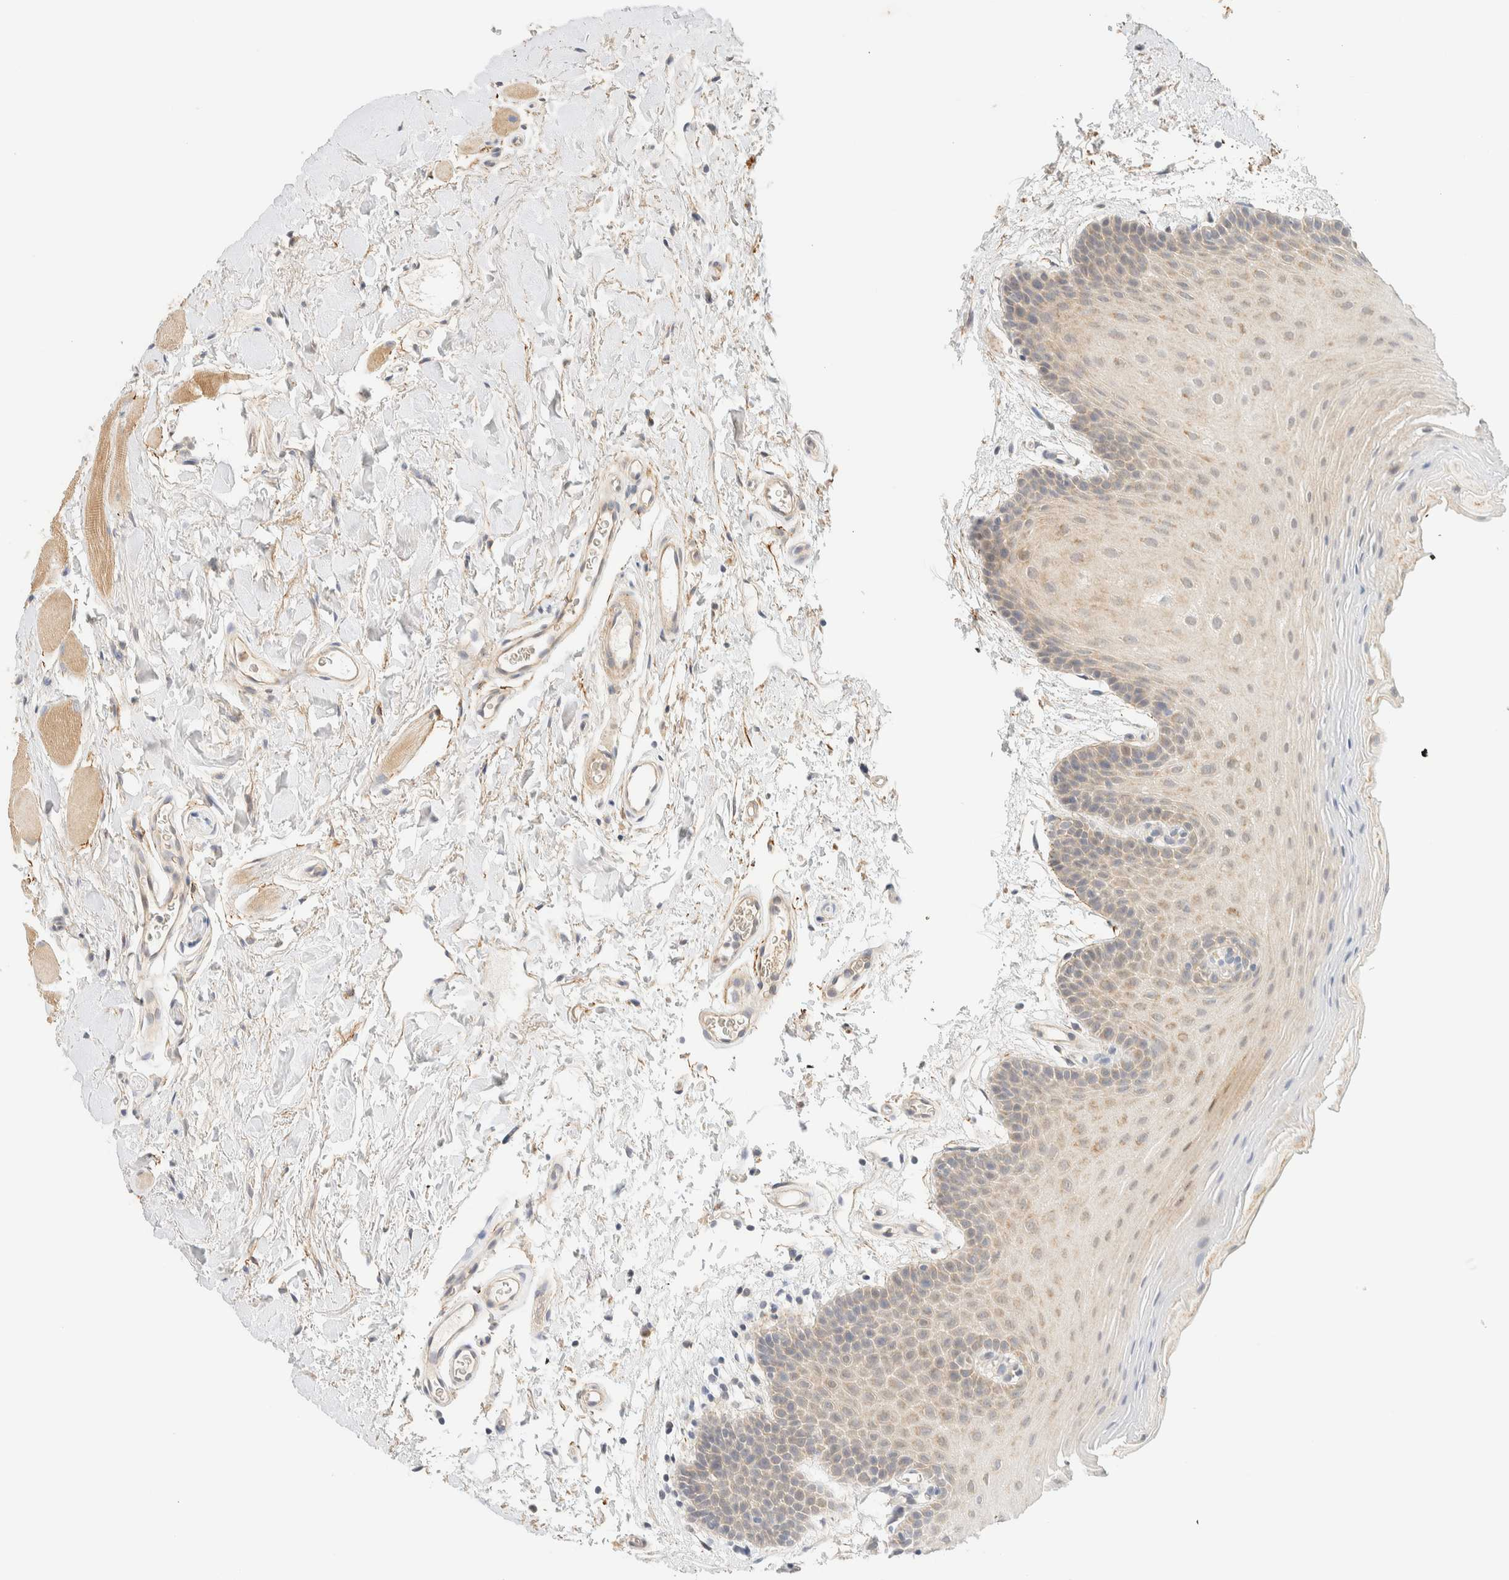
{"staining": {"intensity": "weak", "quantity": "25%-75%", "location": "cytoplasmic/membranous"}, "tissue": "oral mucosa", "cell_type": "Squamous epithelial cells", "image_type": "normal", "snomed": [{"axis": "morphology", "description": "Normal tissue, NOS"}, {"axis": "topography", "description": "Oral tissue"}], "caption": "Immunohistochemical staining of benign human oral mucosa shows low levels of weak cytoplasmic/membranous staining in approximately 25%-75% of squamous epithelial cells.", "gene": "TNK1", "patient": {"sex": "male", "age": 62}}